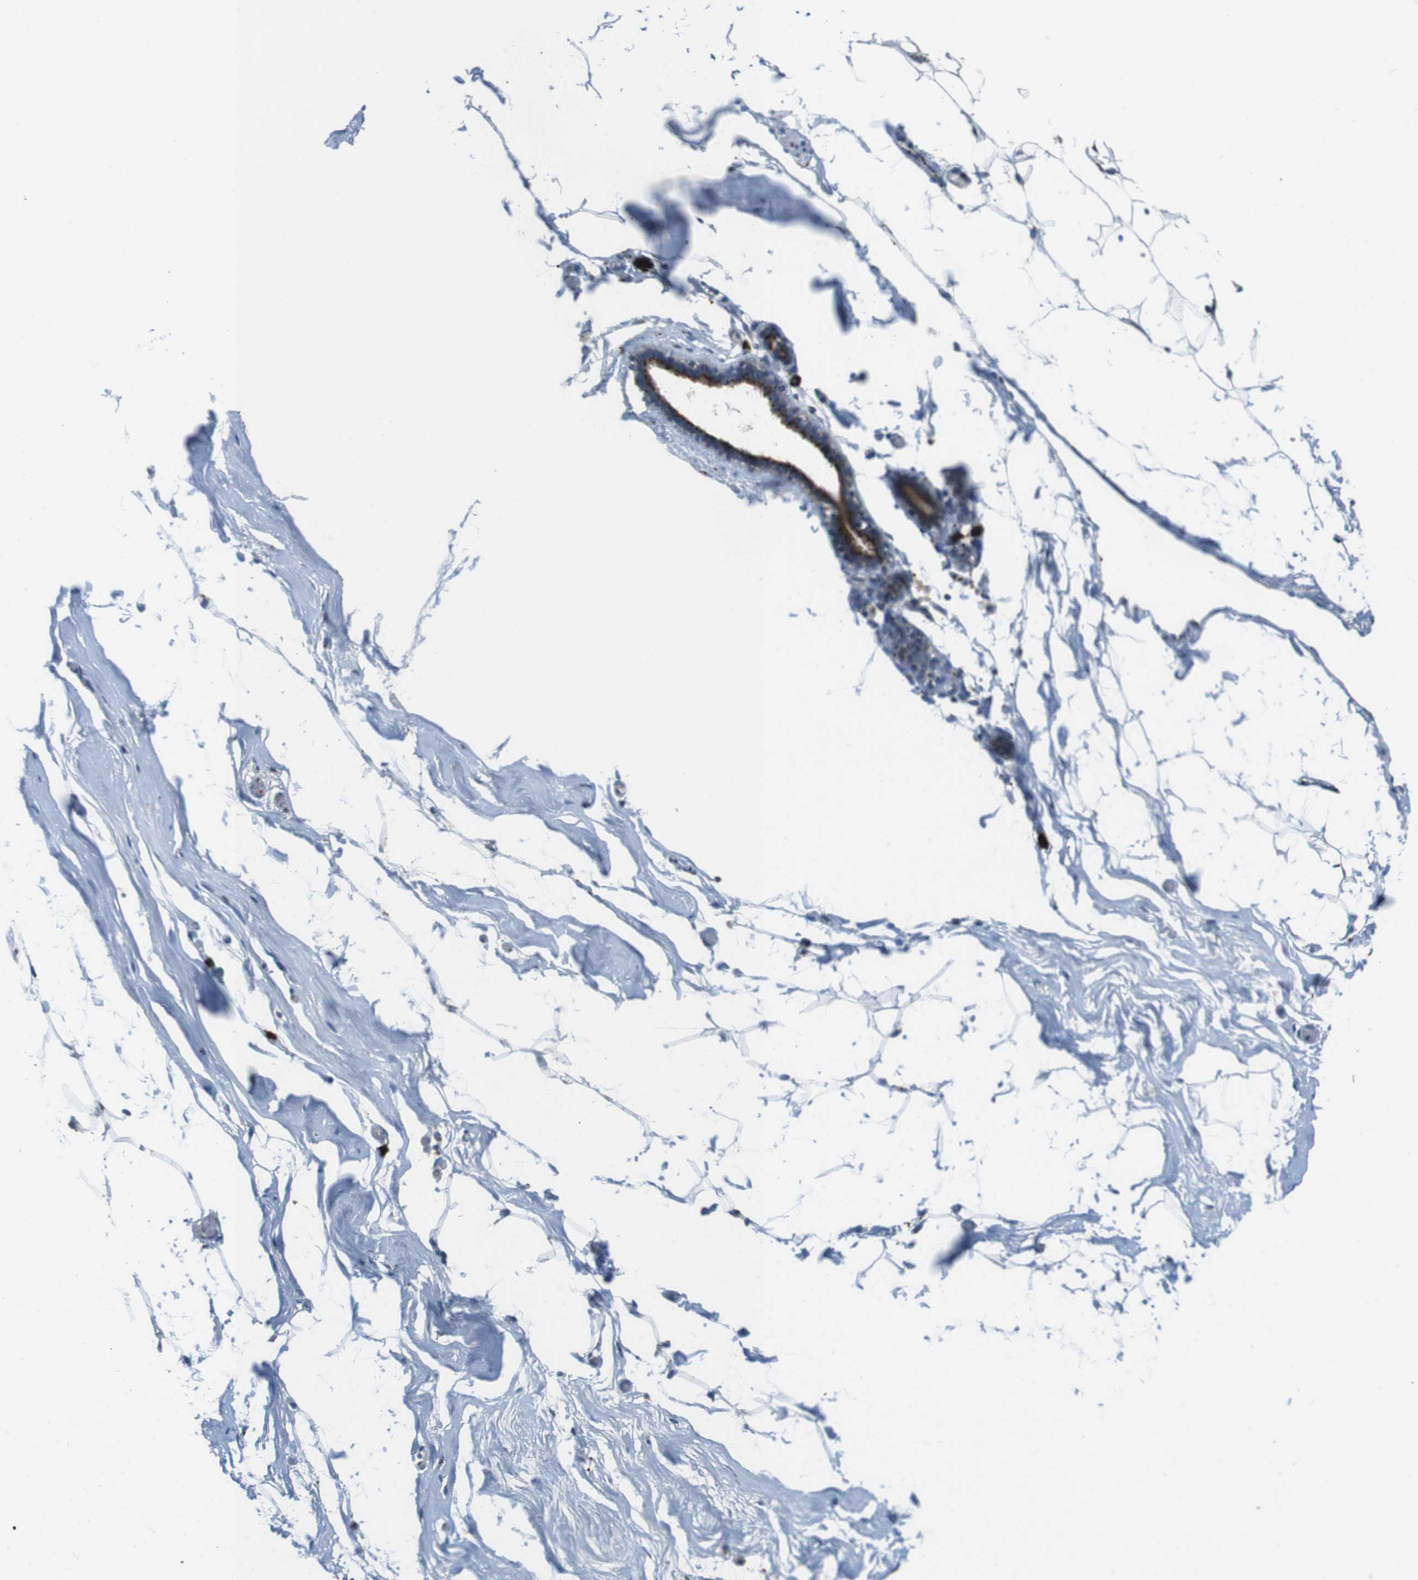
{"staining": {"intensity": "moderate", "quantity": "25%-75%", "location": "cytoplasmic/membranous"}, "tissue": "adipose tissue", "cell_type": "Adipocytes", "image_type": "normal", "snomed": [{"axis": "morphology", "description": "Normal tissue, NOS"}, {"axis": "topography", "description": "Breast"}, {"axis": "topography", "description": "Soft tissue"}], "caption": "This is an image of immunohistochemistry staining of normal adipose tissue, which shows moderate expression in the cytoplasmic/membranous of adipocytes.", "gene": "ZFPL1", "patient": {"sex": "female", "age": 75}}